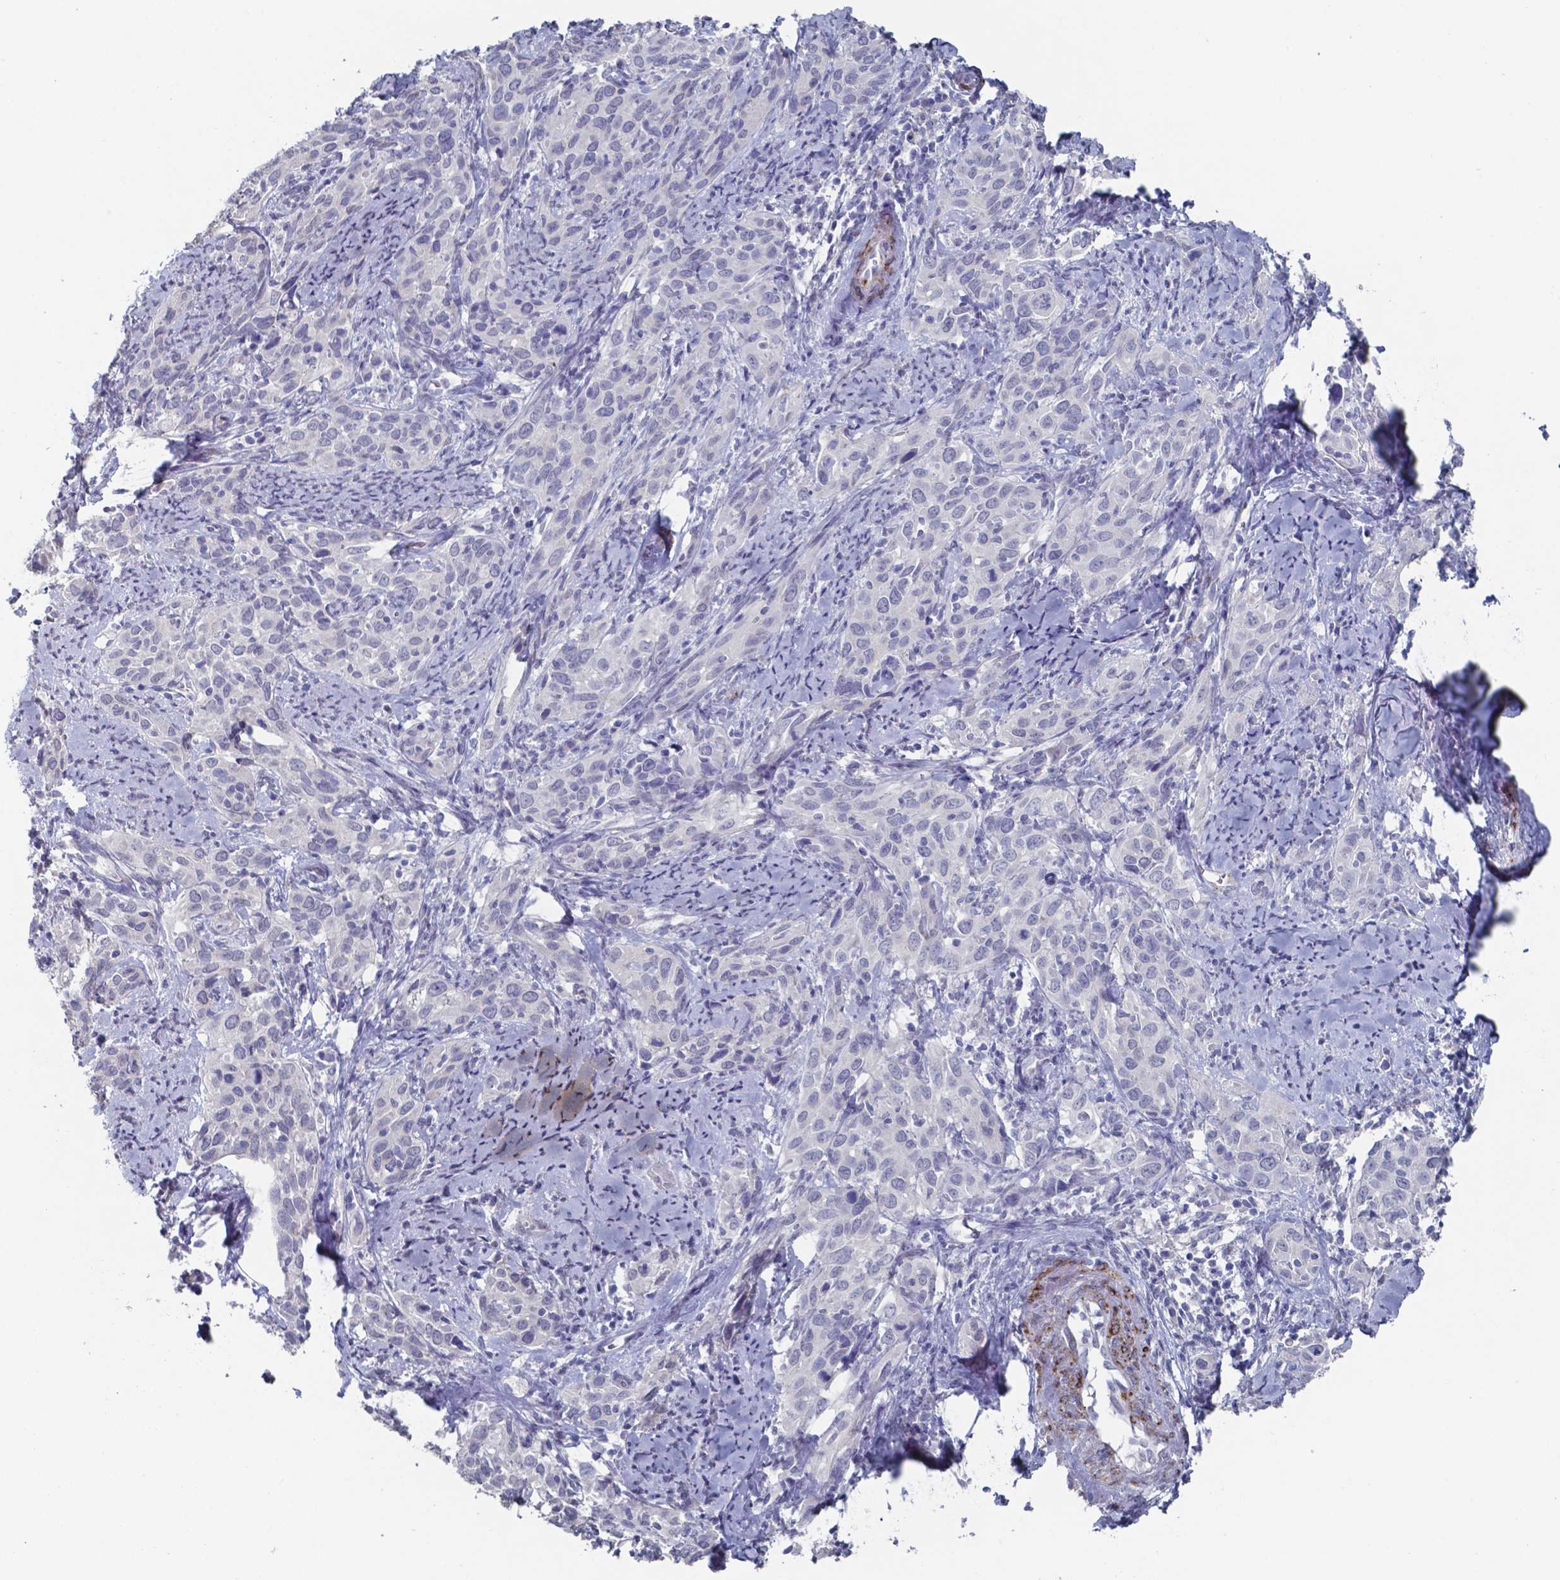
{"staining": {"intensity": "negative", "quantity": "none", "location": "none"}, "tissue": "cervical cancer", "cell_type": "Tumor cells", "image_type": "cancer", "snomed": [{"axis": "morphology", "description": "Squamous cell carcinoma, NOS"}, {"axis": "topography", "description": "Cervix"}], "caption": "Immunohistochemical staining of human cervical squamous cell carcinoma displays no significant positivity in tumor cells.", "gene": "PLA2R1", "patient": {"sex": "female", "age": 51}}